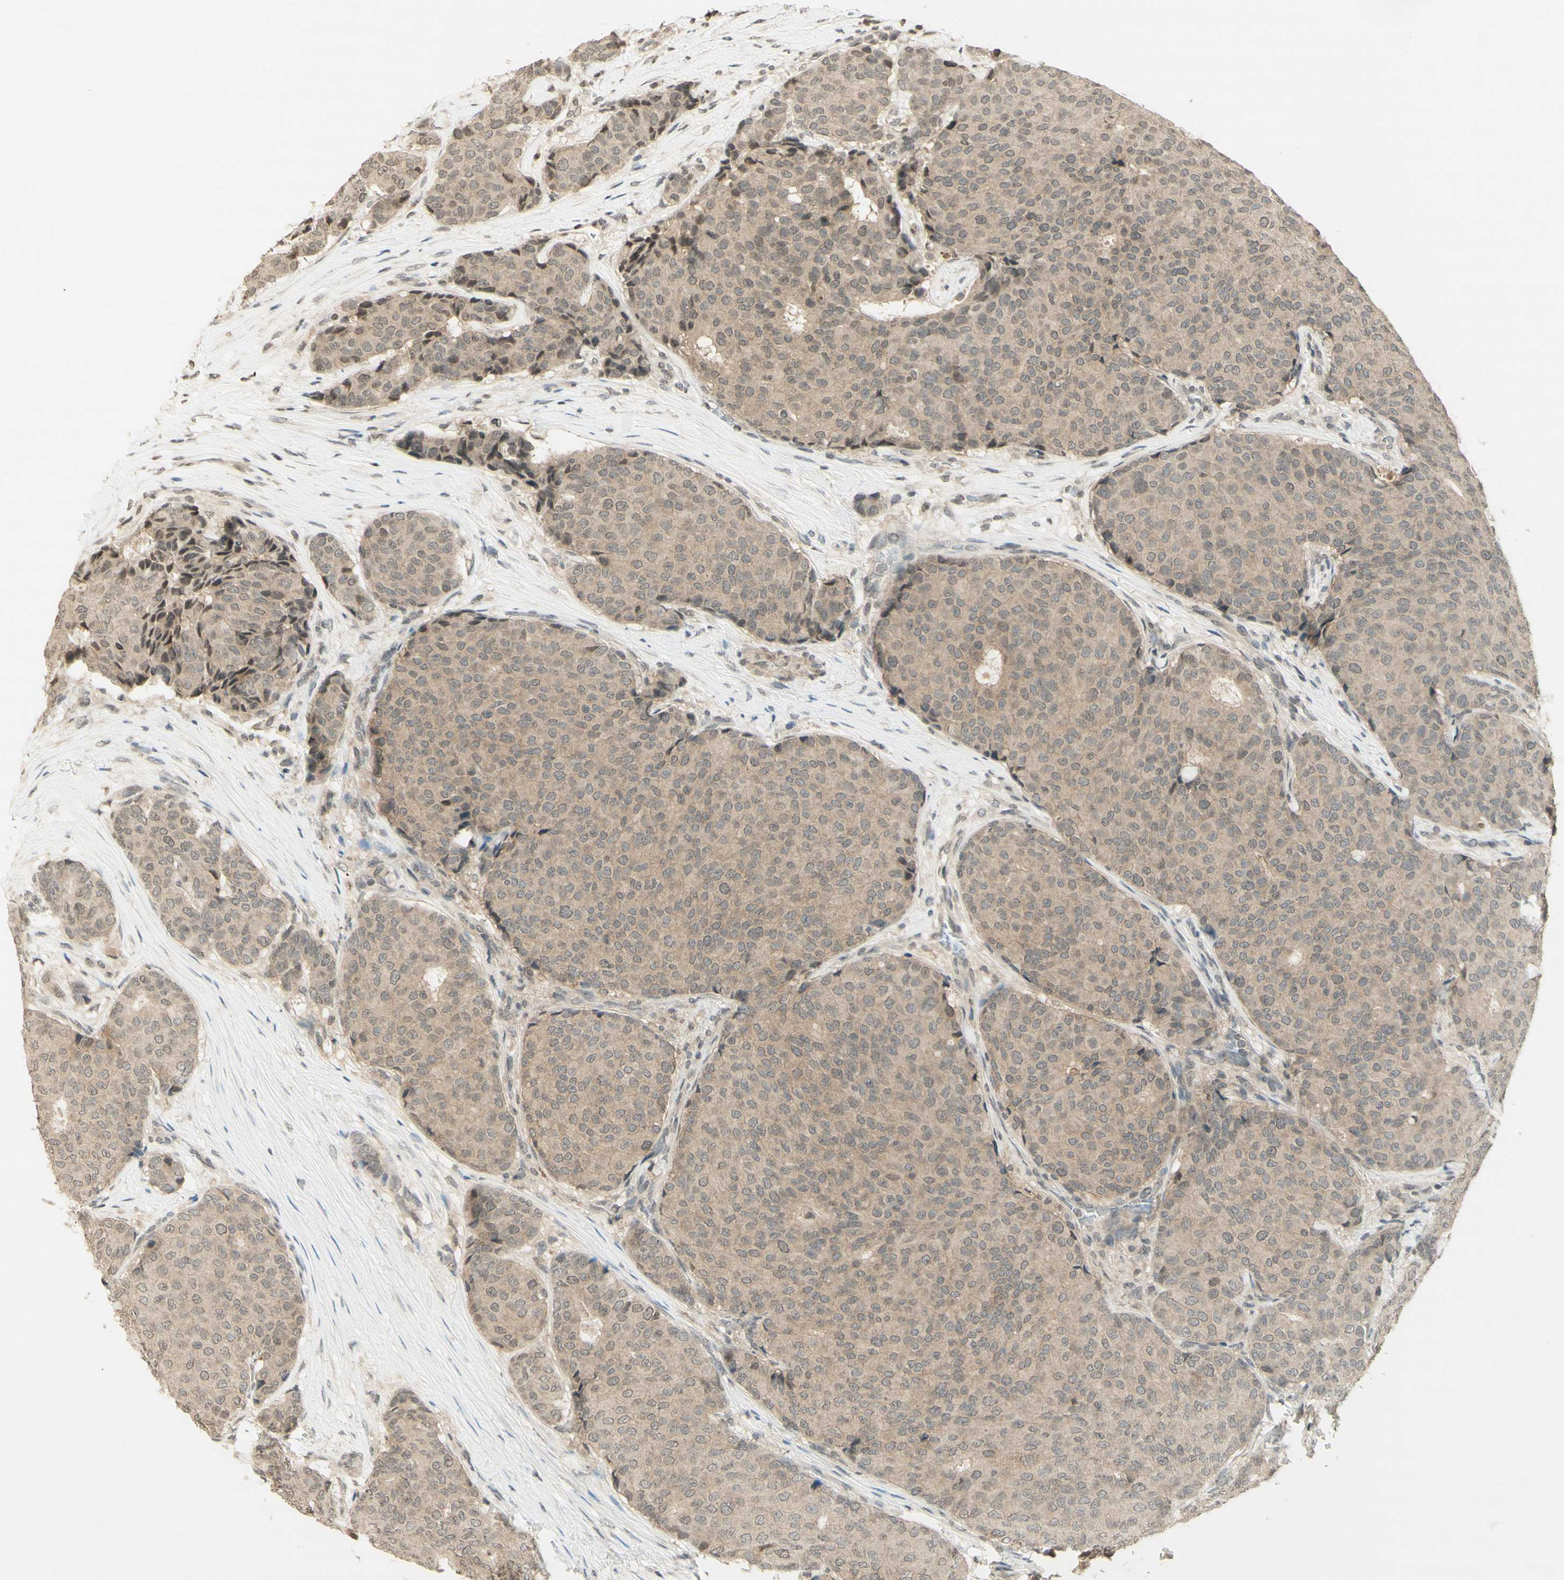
{"staining": {"intensity": "weak", "quantity": ">75%", "location": "cytoplasmic/membranous"}, "tissue": "breast cancer", "cell_type": "Tumor cells", "image_type": "cancer", "snomed": [{"axis": "morphology", "description": "Duct carcinoma"}, {"axis": "topography", "description": "Breast"}], "caption": "A low amount of weak cytoplasmic/membranous expression is appreciated in approximately >75% of tumor cells in infiltrating ductal carcinoma (breast) tissue.", "gene": "GLI1", "patient": {"sex": "female", "age": 75}}